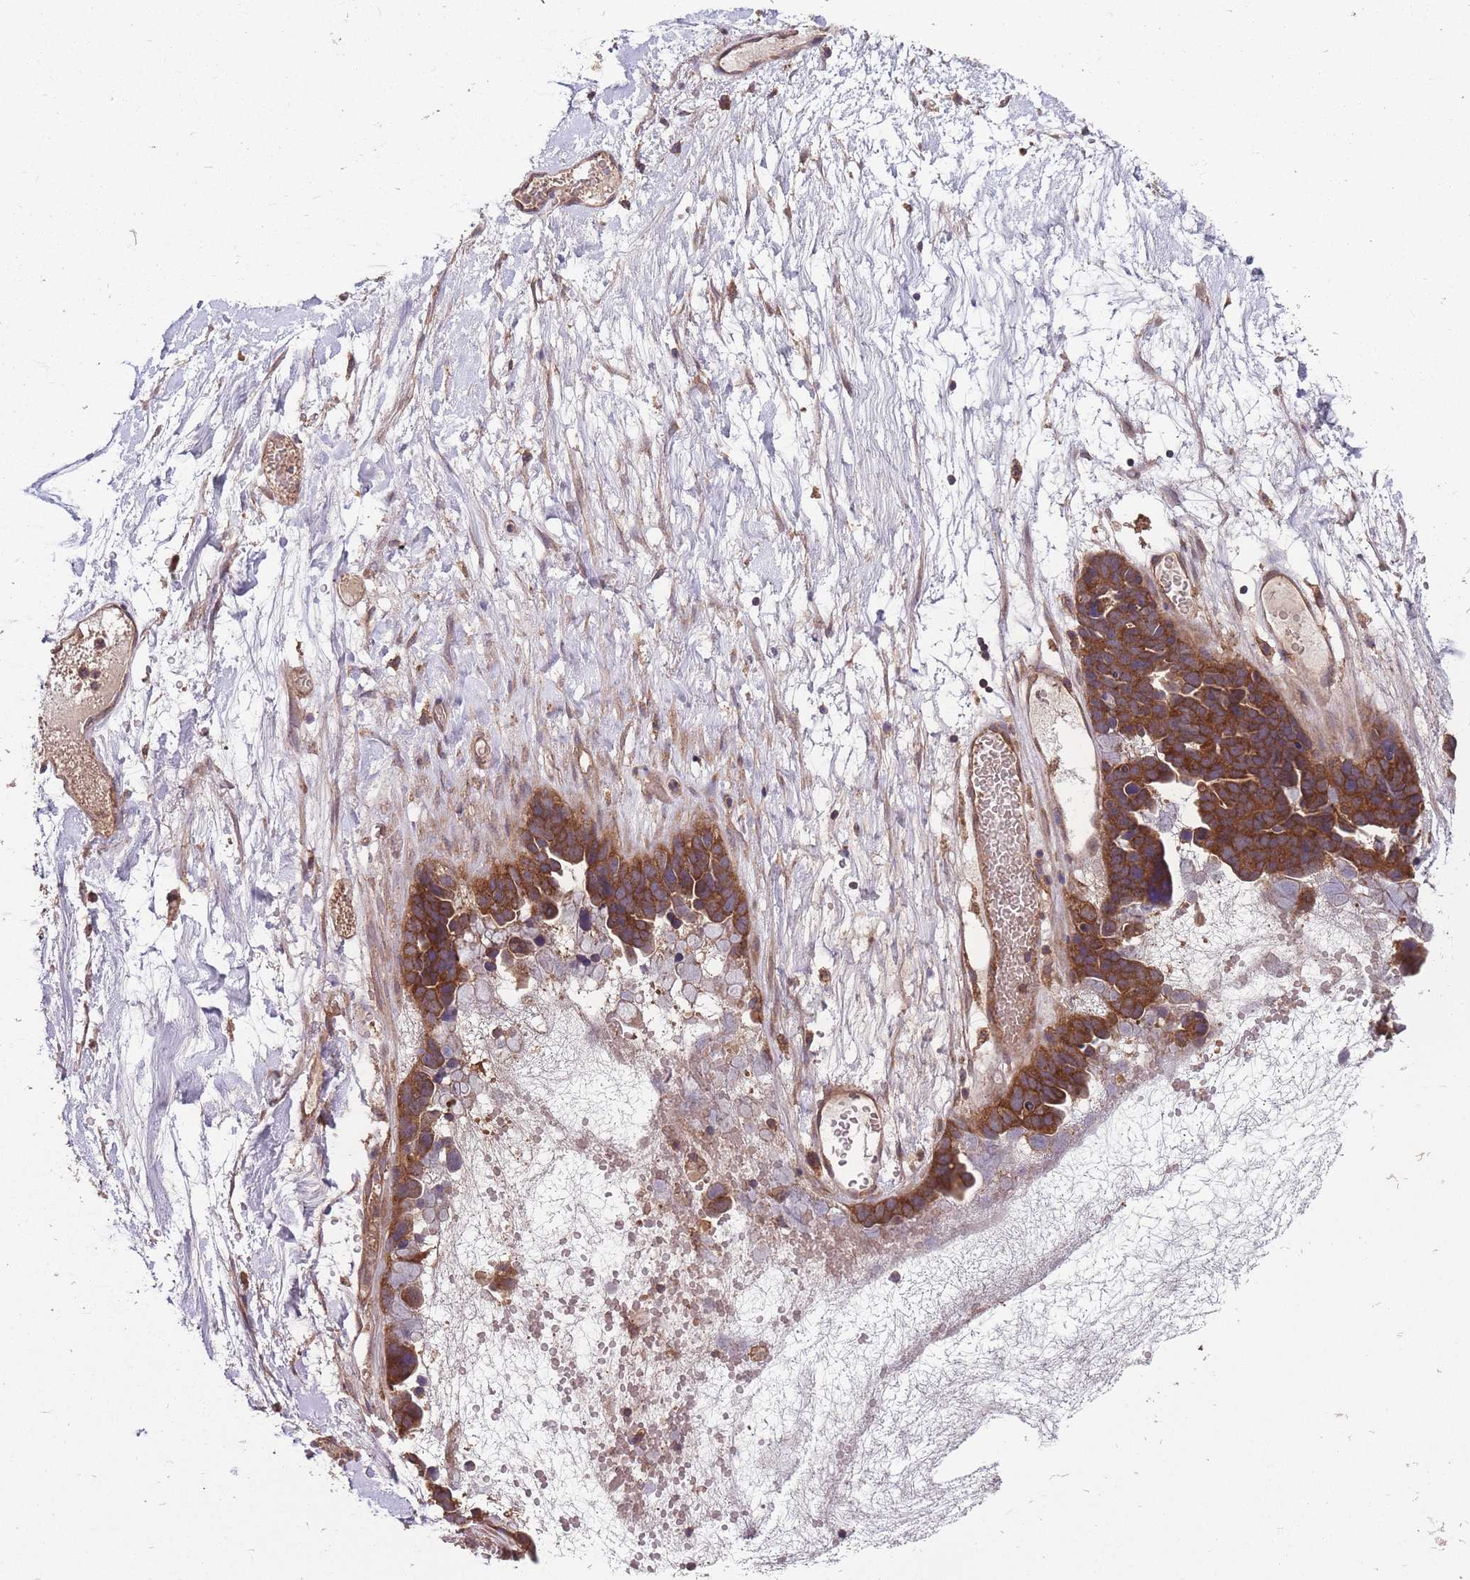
{"staining": {"intensity": "strong", "quantity": ">75%", "location": "cytoplasmic/membranous"}, "tissue": "ovarian cancer", "cell_type": "Tumor cells", "image_type": "cancer", "snomed": [{"axis": "morphology", "description": "Cystadenocarcinoma, serous, NOS"}, {"axis": "topography", "description": "Ovary"}], "caption": "Immunohistochemistry photomicrograph of human ovarian serous cystadenocarcinoma stained for a protein (brown), which displays high levels of strong cytoplasmic/membranous expression in about >75% of tumor cells.", "gene": "ZPR1", "patient": {"sex": "female", "age": 54}}